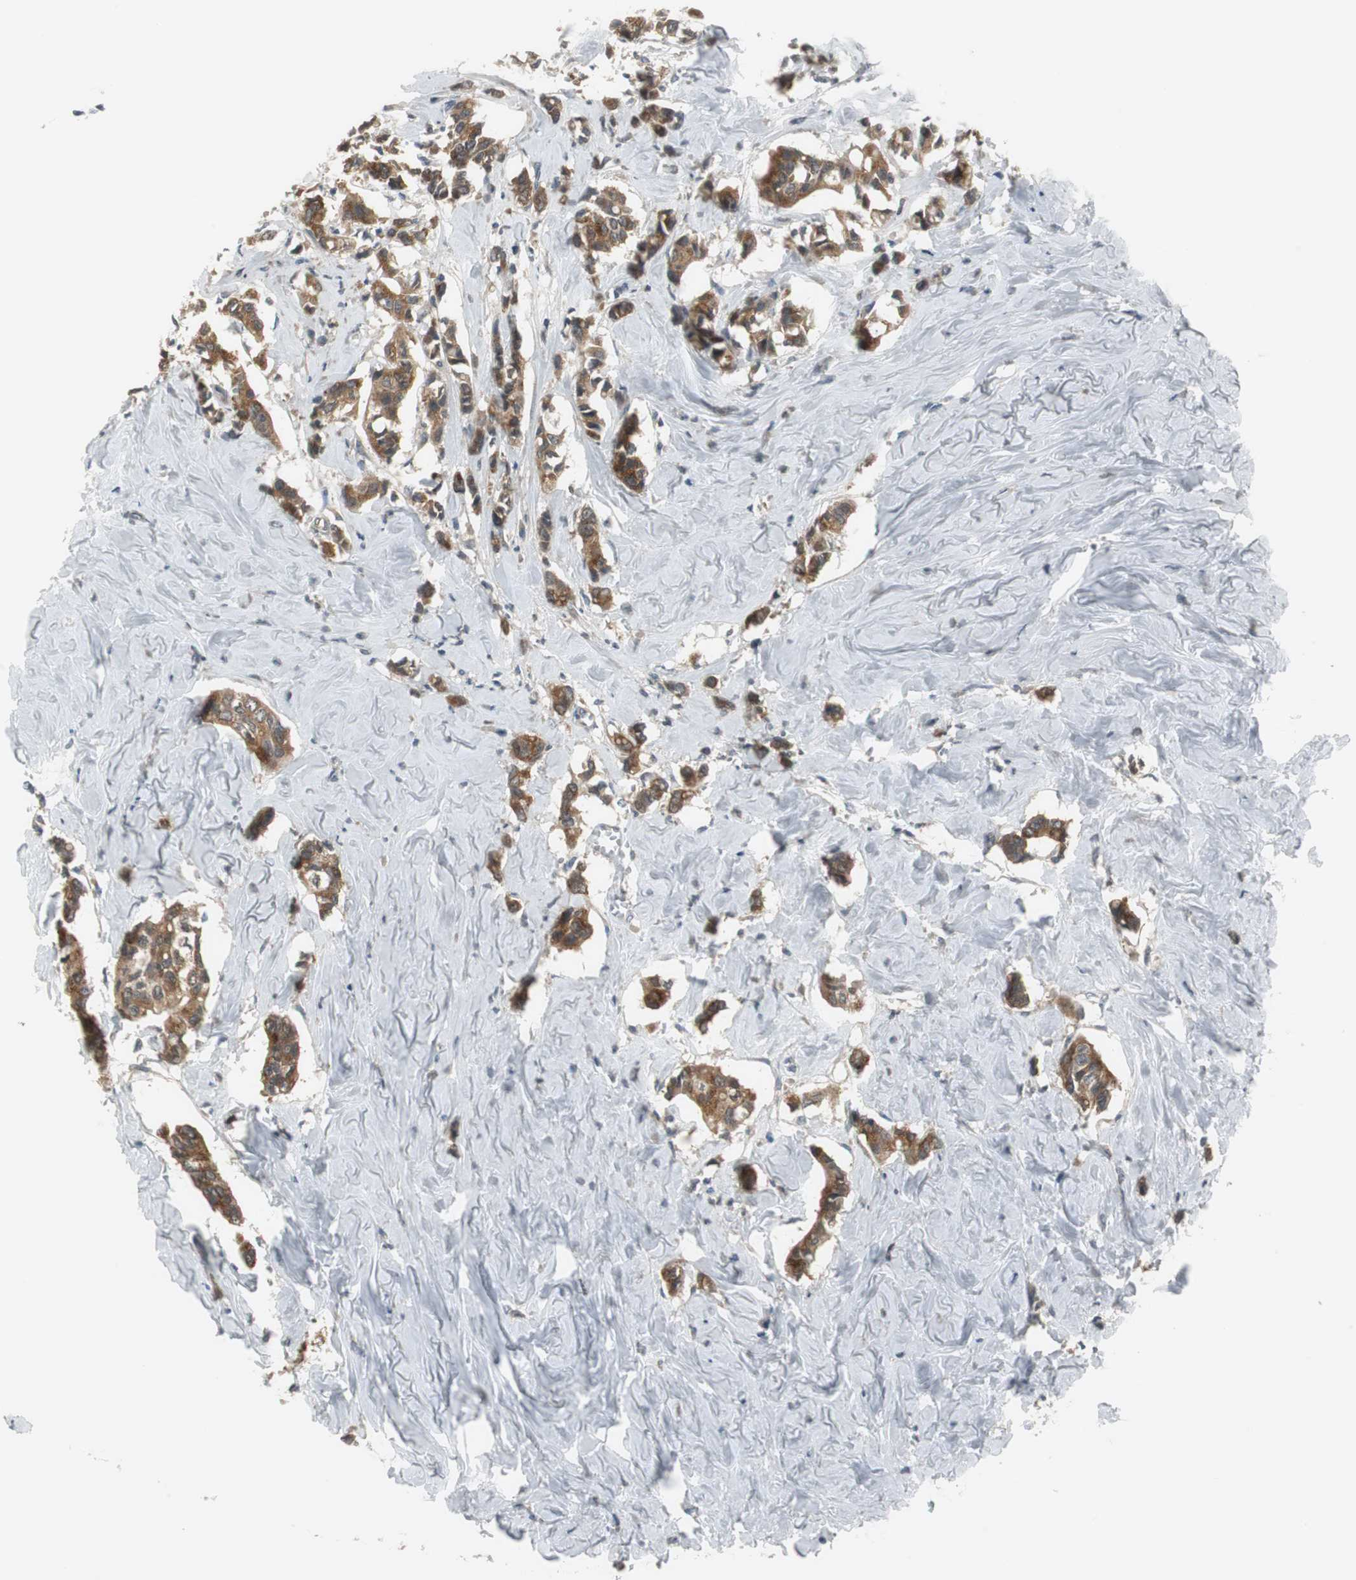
{"staining": {"intensity": "strong", "quantity": ">75%", "location": "cytoplasmic/membranous"}, "tissue": "breast cancer", "cell_type": "Tumor cells", "image_type": "cancer", "snomed": [{"axis": "morphology", "description": "Duct carcinoma"}, {"axis": "topography", "description": "Breast"}], "caption": "A high amount of strong cytoplasmic/membranous positivity is seen in about >75% of tumor cells in intraductal carcinoma (breast) tissue.", "gene": "PLAA", "patient": {"sex": "female", "age": 84}}